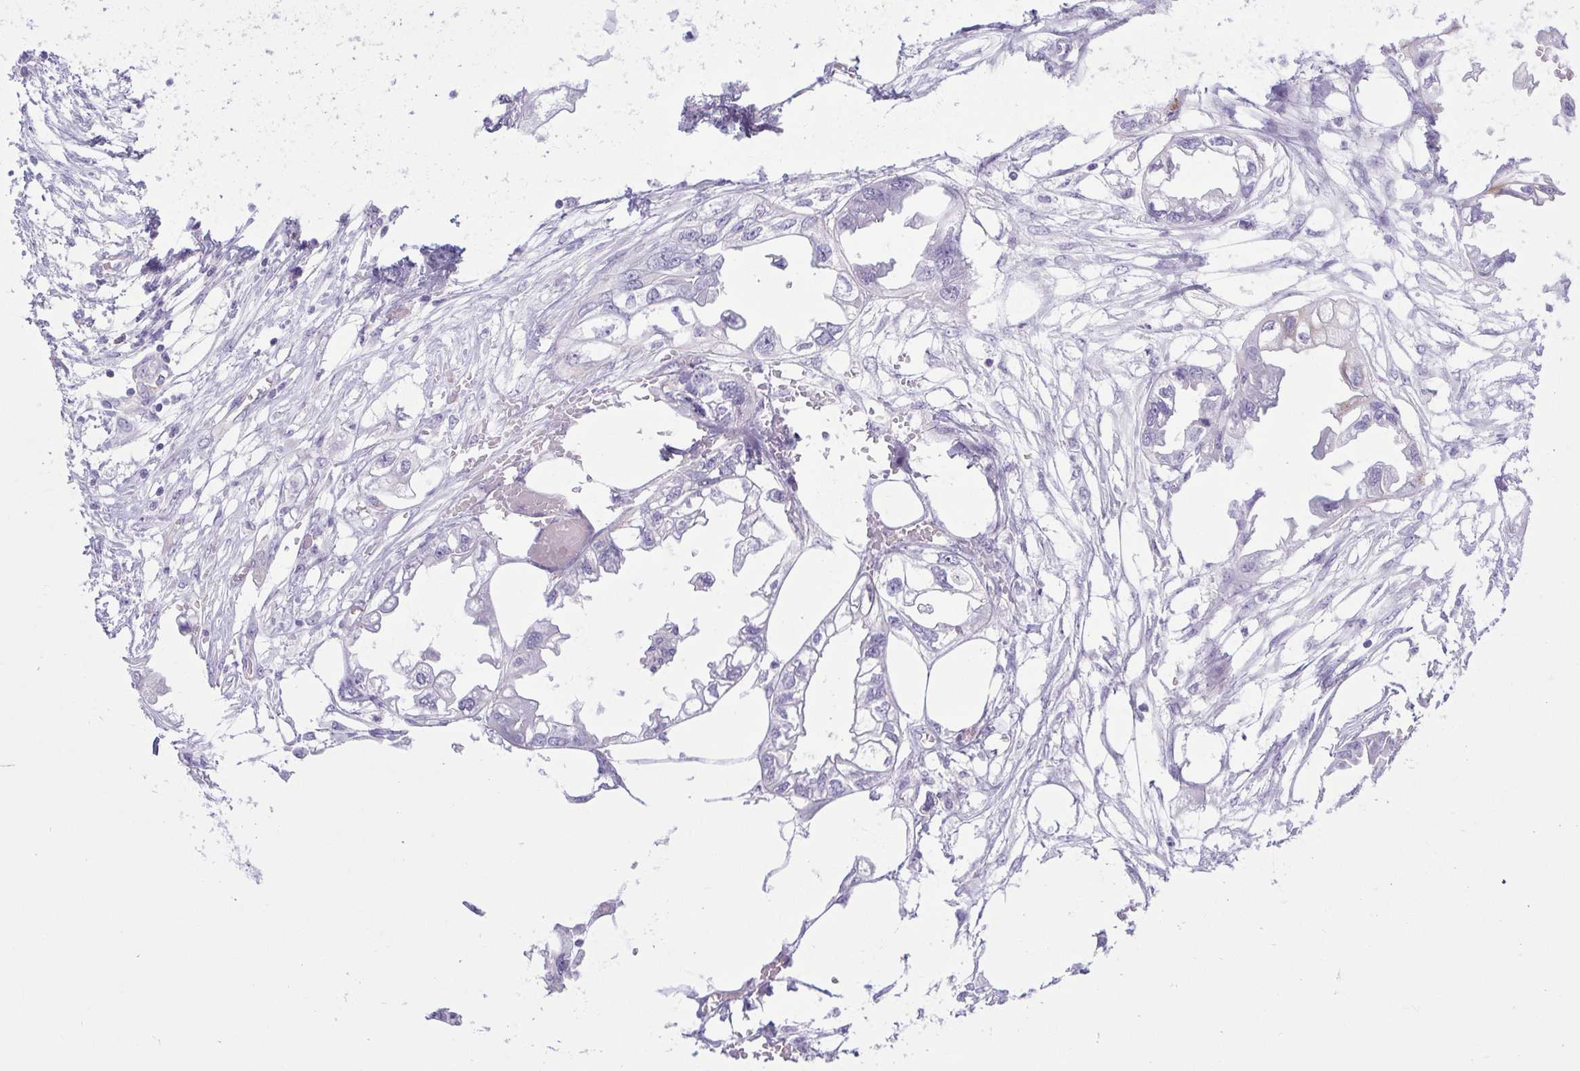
{"staining": {"intensity": "negative", "quantity": "none", "location": "none"}, "tissue": "endometrial cancer", "cell_type": "Tumor cells", "image_type": "cancer", "snomed": [{"axis": "morphology", "description": "Adenocarcinoma, NOS"}, {"axis": "morphology", "description": "Adenocarcinoma, metastatic, NOS"}, {"axis": "topography", "description": "Adipose tissue"}, {"axis": "topography", "description": "Endometrium"}], "caption": "High power microscopy histopathology image of an immunohistochemistry (IHC) micrograph of endometrial cancer (adenocarcinoma), revealing no significant expression in tumor cells. (DAB immunohistochemistry with hematoxylin counter stain).", "gene": "BCAS1", "patient": {"sex": "female", "age": 67}}